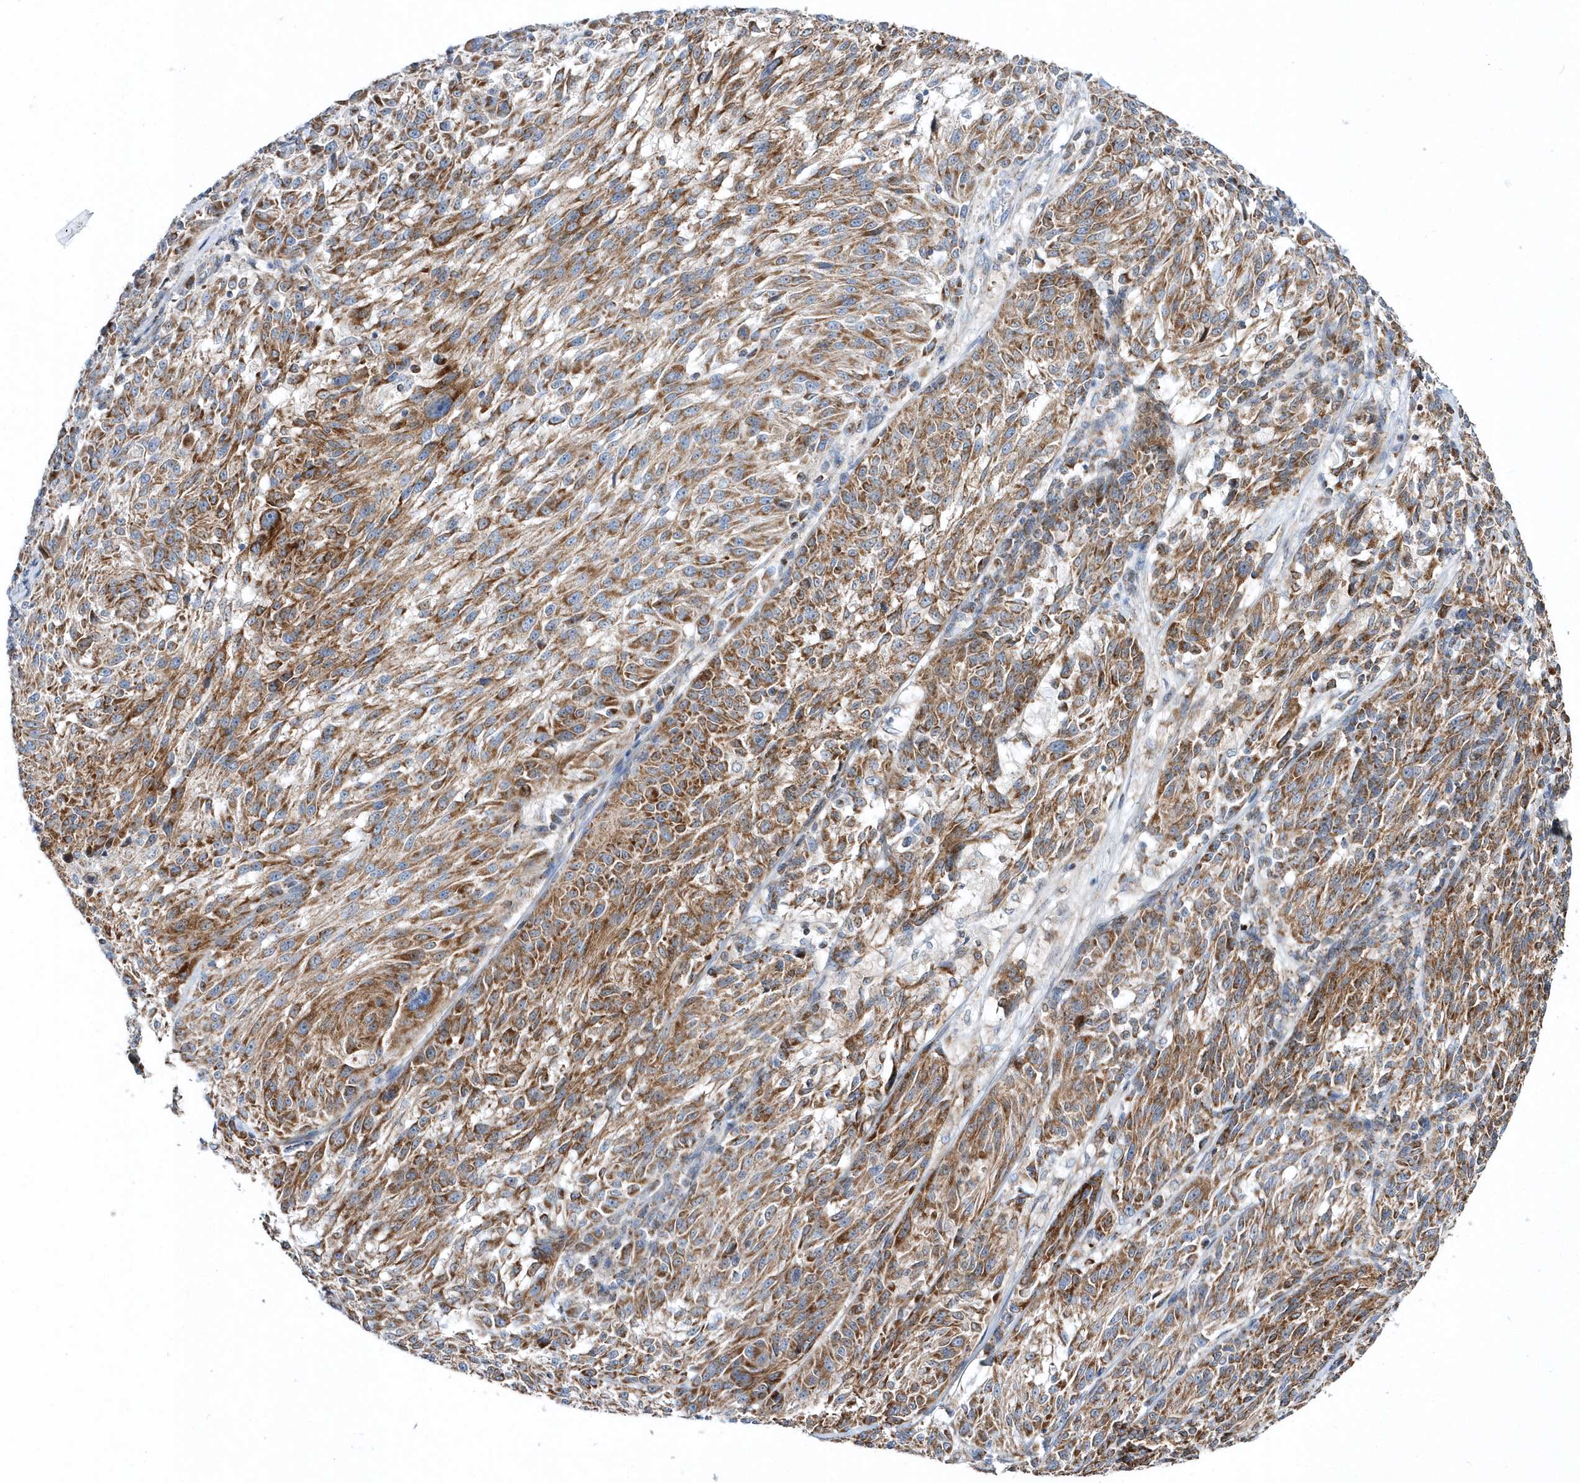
{"staining": {"intensity": "moderate", "quantity": ">75%", "location": "cytoplasmic/membranous"}, "tissue": "melanoma", "cell_type": "Tumor cells", "image_type": "cancer", "snomed": [{"axis": "morphology", "description": "Malignant melanoma, NOS"}, {"axis": "topography", "description": "Skin"}], "caption": "Malignant melanoma tissue demonstrates moderate cytoplasmic/membranous positivity in approximately >75% of tumor cells, visualized by immunohistochemistry. Using DAB (brown) and hematoxylin (blue) stains, captured at high magnification using brightfield microscopy.", "gene": "OPA1", "patient": {"sex": "male", "age": 53}}